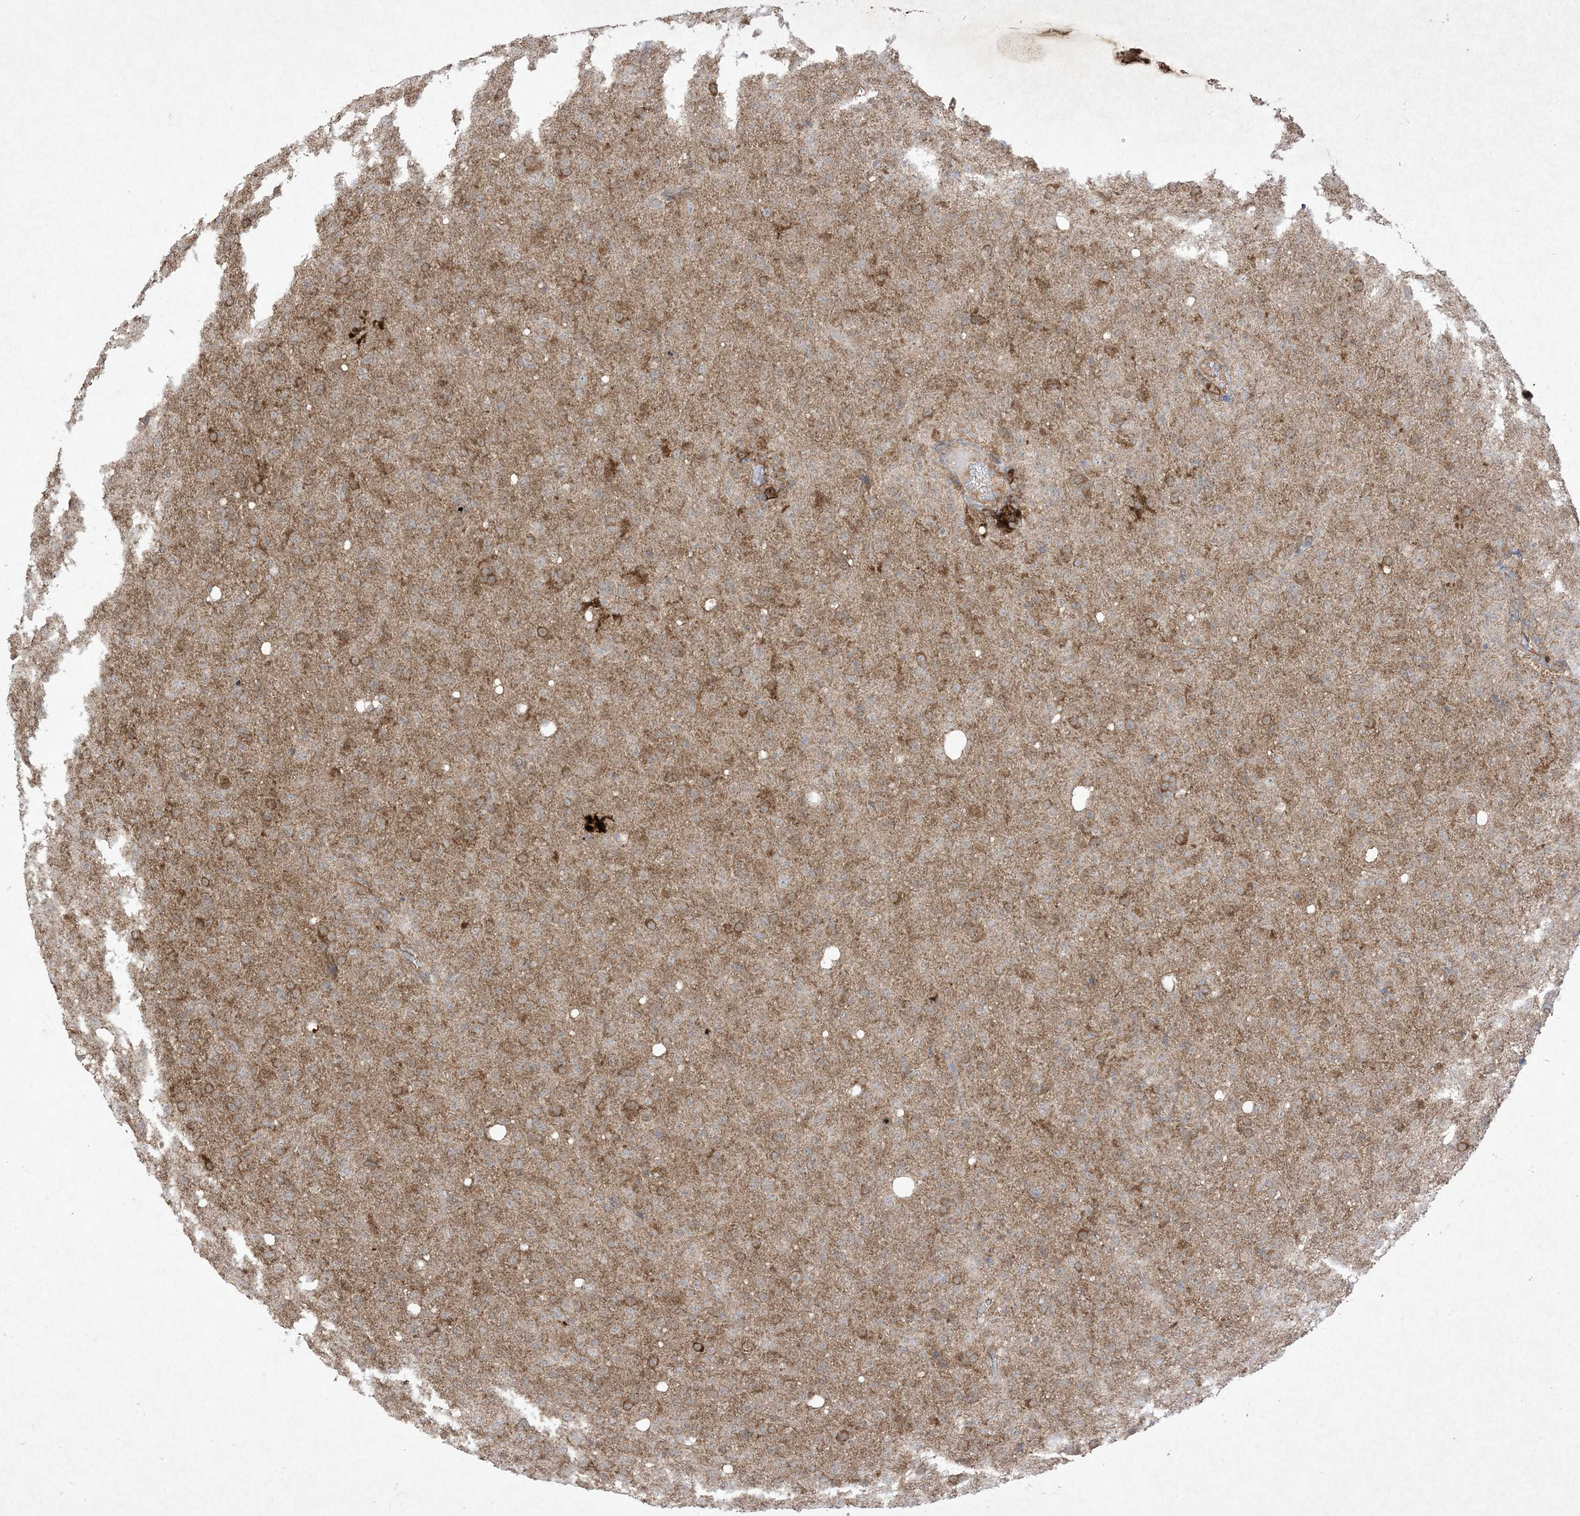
{"staining": {"intensity": "negative", "quantity": "none", "location": "none"}, "tissue": "glioma", "cell_type": "Tumor cells", "image_type": "cancer", "snomed": [{"axis": "morphology", "description": "Glioma, malignant, High grade"}, {"axis": "topography", "description": "Brain"}], "caption": "Immunohistochemistry image of glioma stained for a protein (brown), which displays no staining in tumor cells. The staining is performed using DAB (3,3'-diaminobenzidine) brown chromogen with nuclei counter-stained in using hematoxylin.", "gene": "UBE2C", "patient": {"sex": "female", "age": 57}}